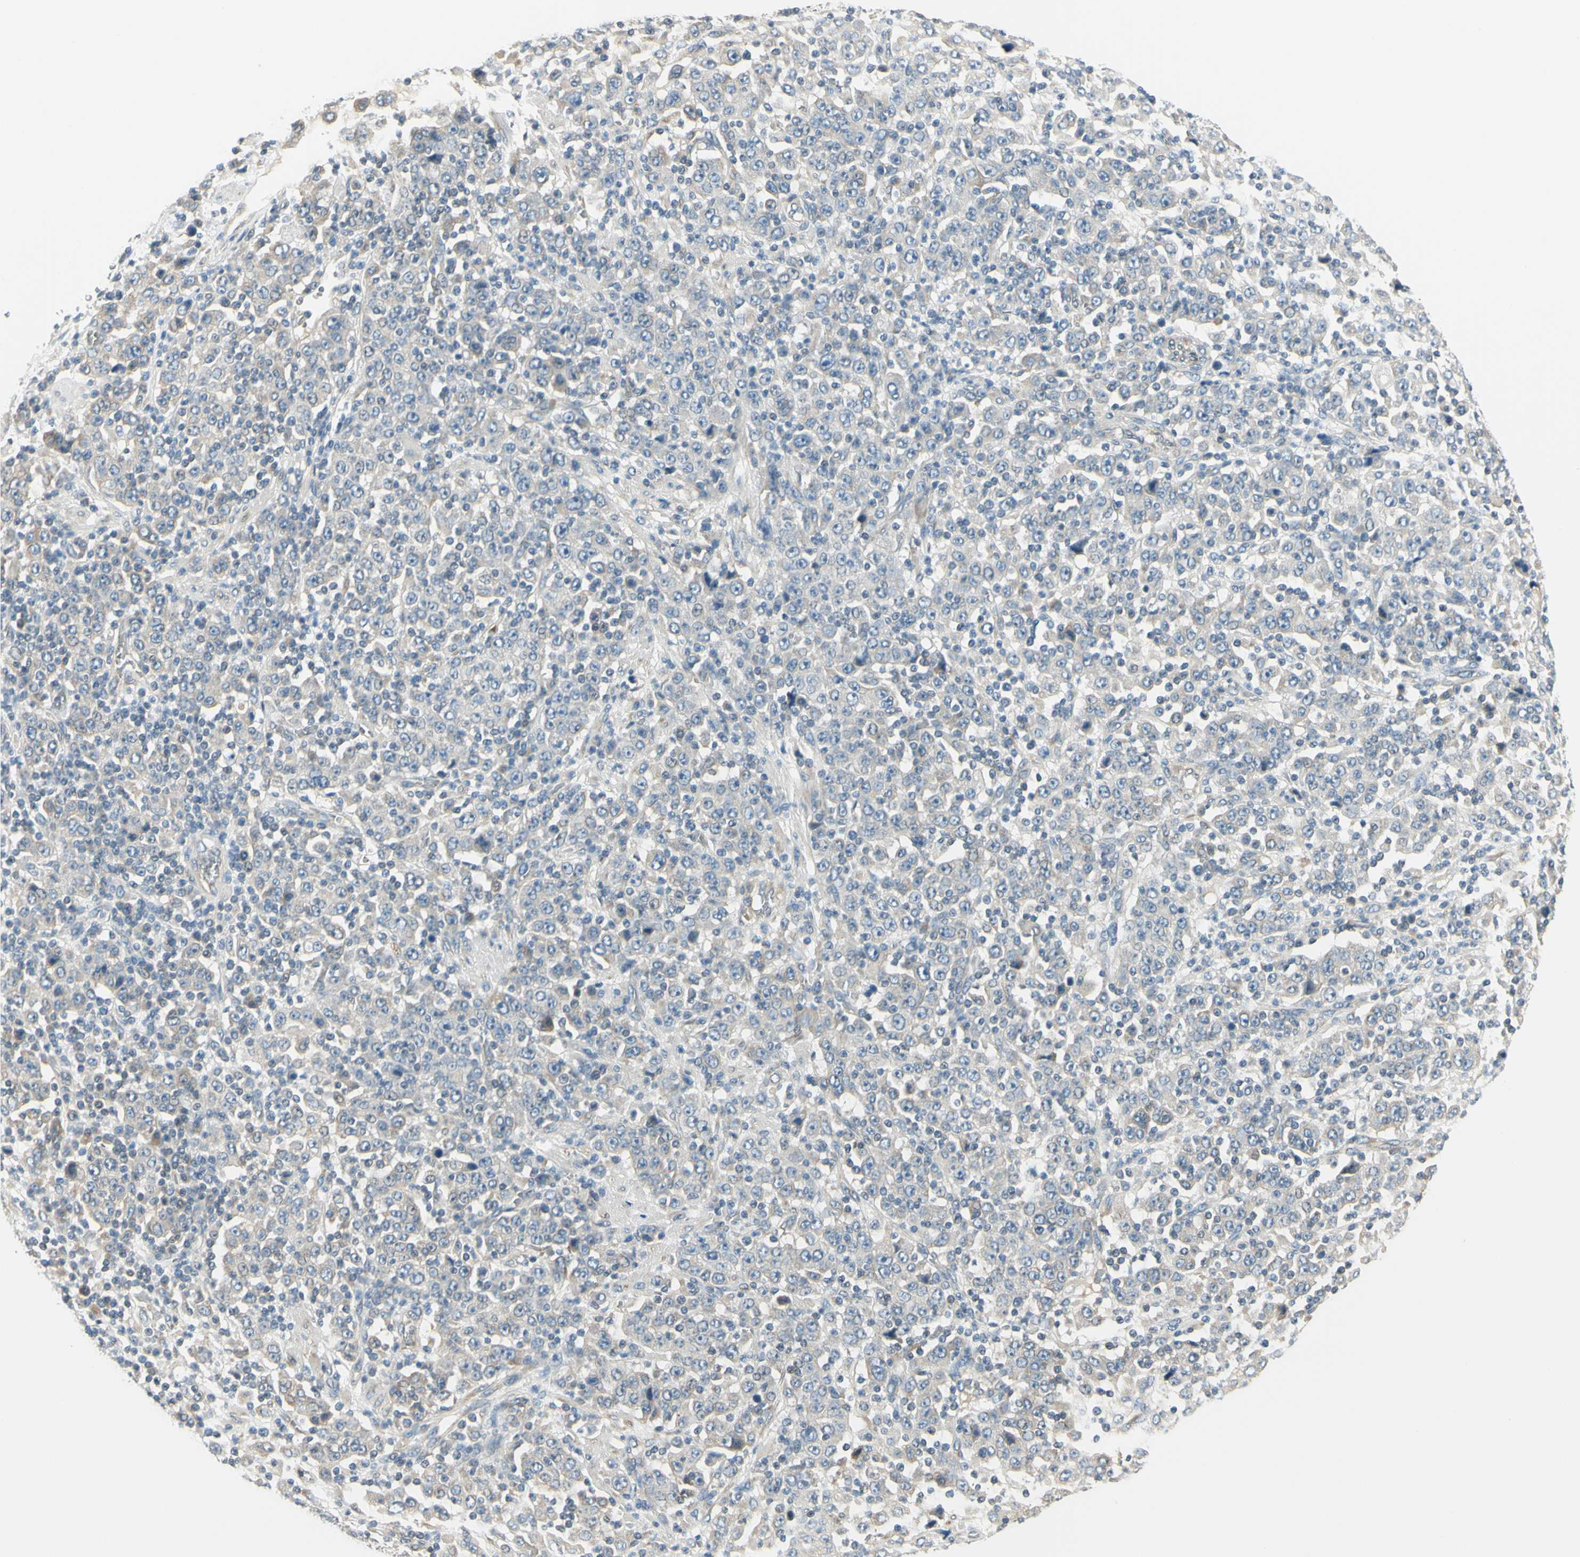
{"staining": {"intensity": "negative", "quantity": "none", "location": "none"}, "tissue": "stomach cancer", "cell_type": "Tumor cells", "image_type": "cancer", "snomed": [{"axis": "morphology", "description": "Normal tissue, NOS"}, {"axis": "morphology", "description": "Adenocarcinoma, NOS"}, {"axis": "topography", "description": "Stomach, upper"}, {"axis": "topography", "description": "Stomach"}], "caption": "This photomicrograph is of stomach adenocarcinoma stained with immunohistochemistry to label a protein in brown with the nuclei are counter-stained blue. There is no positivity in tumor cells.", "gene": "IGDCC4", "patient": {"sex": "male", "age": 59}}